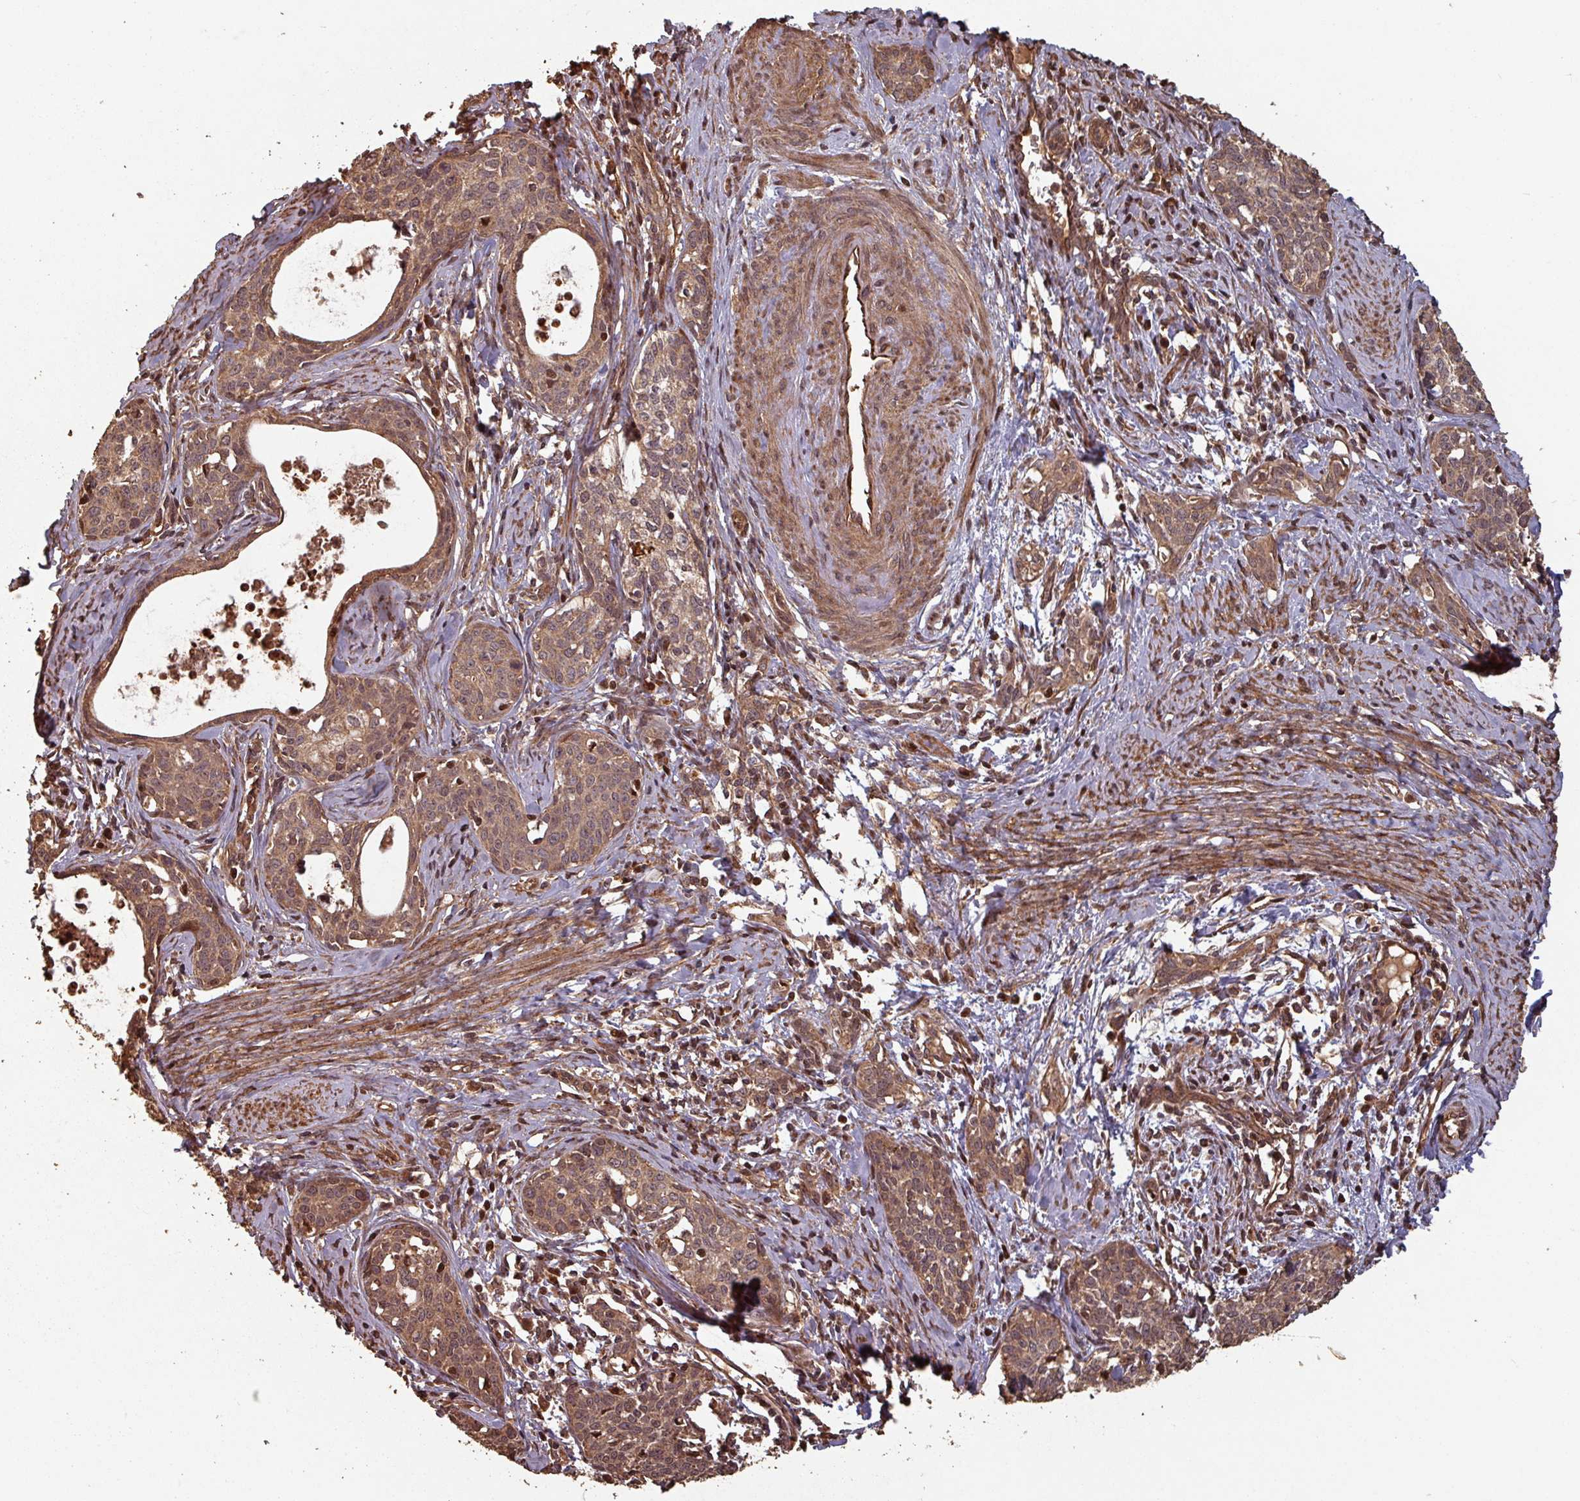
{"staining": {"intensity": "moderate", "quantity": ">75%", "location": "cytoplasmic/membranous,nuclear"}, "tissue": "cervical cancer", "cell_type": "Tumor cells", "image_type": "cancer", "snomed": [{"axis": "morphology", "description": "Squamous cell carcinoma, NOS"}, {"axis": "topography", "description": "Cervix"}], "caption": "This is a histology image of immunohistochemistry (IHC) staining of cervical cancer, which shows moderate positivity in the cytoplasmic/membranous and nuclear of tumor cells.", "gene": "EID1", "patient": {"sex": "female", "age": 52}}